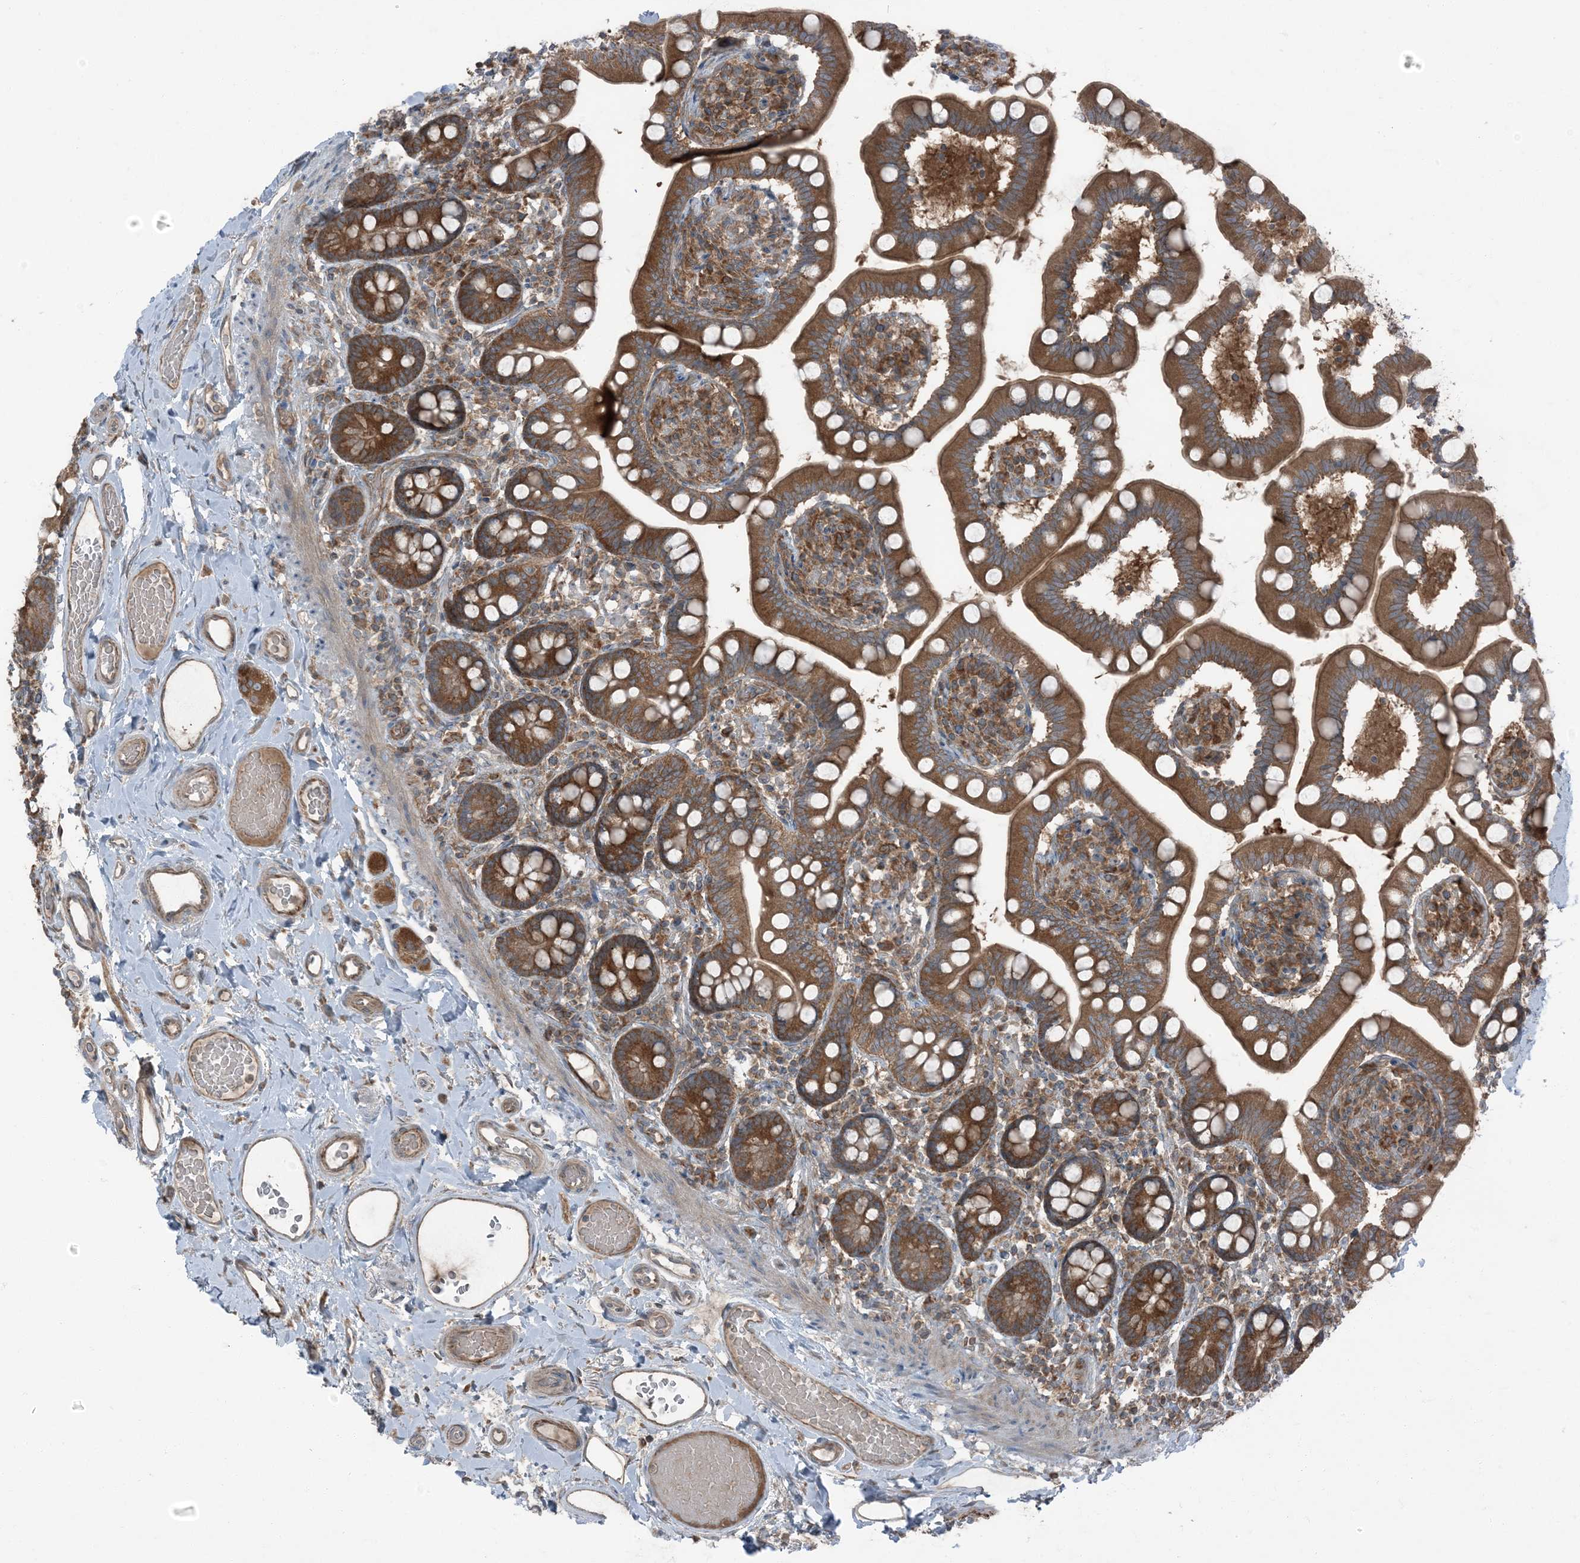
{"staining": {"intensity": "strong", "quantity": "25%-75%", "location": "cytoplasmic/membranous"}, "tissue": "small intestine", "cell_type": "Glandular cells", "image_type": "normal", "snomed": [{"axis": "morphology", "description": "Normal tissue, NOS"}, {"axis": "topography", "description": "Small intestine"}], "caption": "Immunohistochemistry (IHC) photomicrograph of normal small intestine: human small intestine stained using immunohistochemistry demonstrates high levels of strong protein expression localized specifically in the cytoplasmic/membranous of glandular cells, appearing as a cytoplasmic/membranous brown color.", "gene": "RAB3GAP1", "patient": {"sex": "female", "age": 64}}